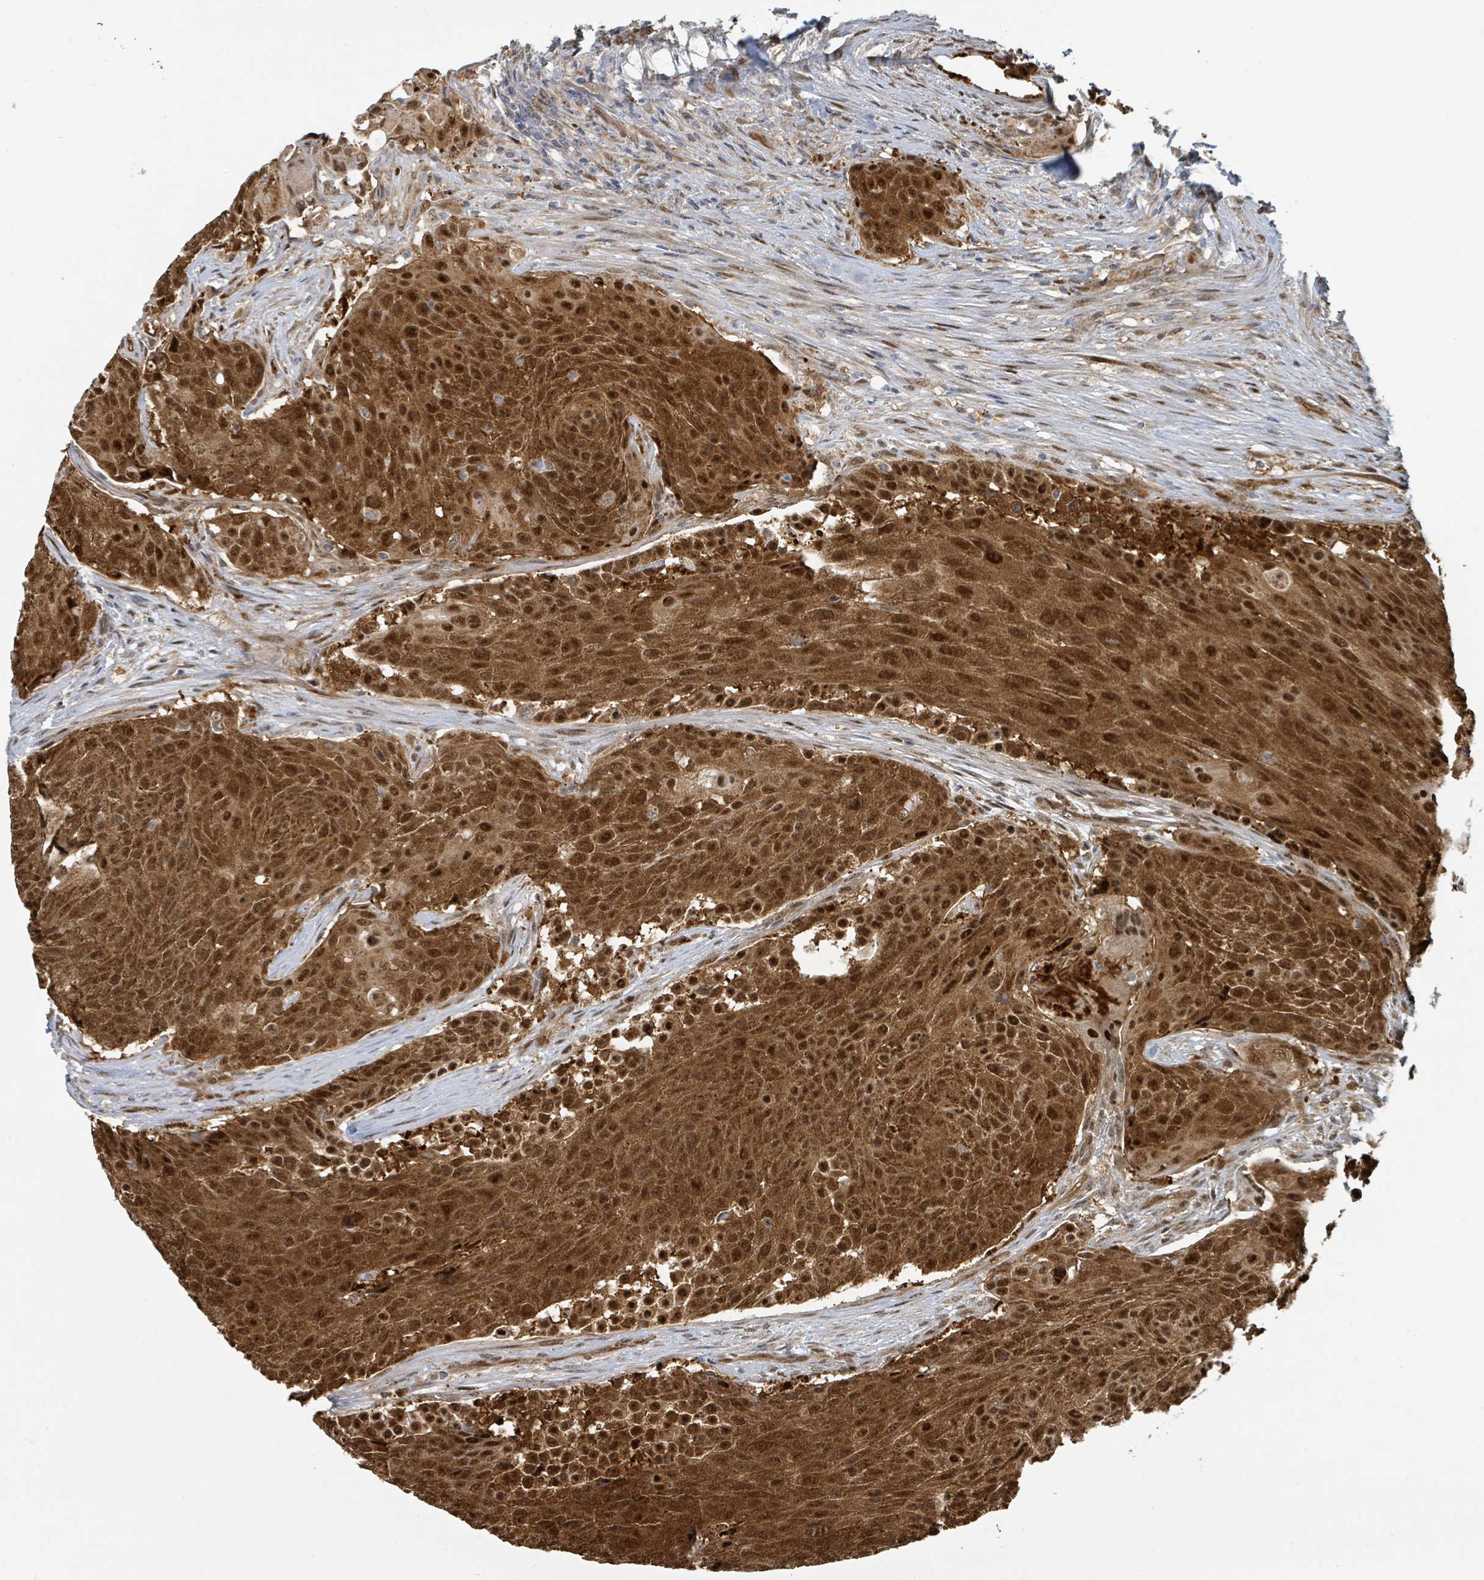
{"staining": {"intensity": "strong", "quantity": ">75%", "location": "cytoplasmic/membranous,nuclear"}, "tissue": "urothelial cancer", "cell_type": "Tumor cells", "image_type": "cancer", "snomed": [{"axis": "morphology", "description": "Urothelial carcinoma, High grade"}, {"axis": "topography", "description": "Urinary bladder"}], "caption": "Immunohistochemical staining of urothelial cancer demonstrates high levels of strong cytoplasmic/membranous and nuclear protein expression in approximately >75% of tumor cells.", "gene": "PSMB7", "patient": {"sex": "female", "age": 63}}